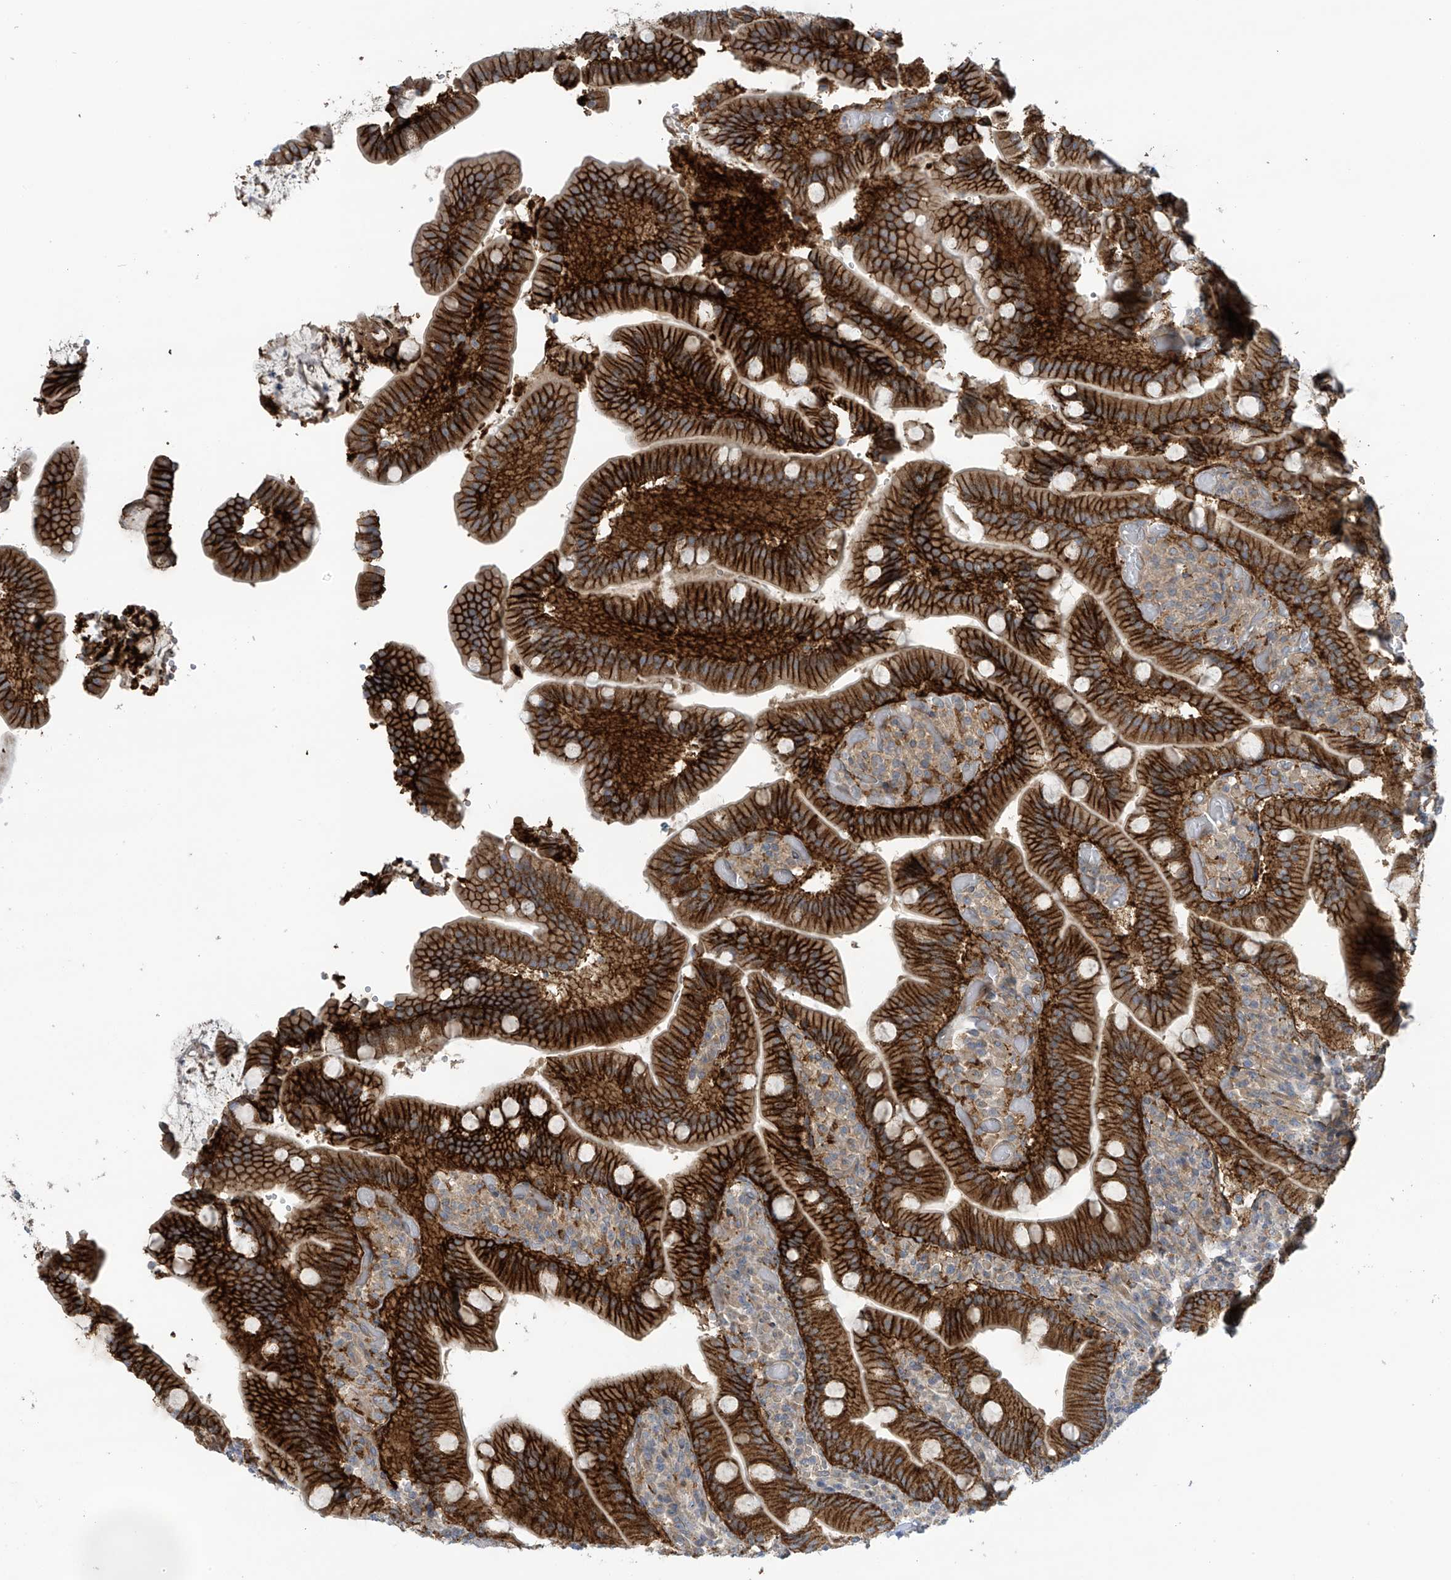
{"staining": {"intensity": "strong", "quantity": ">75%", "location": "cytoplasmic/membranous"}, "tissue": "duodenum", "cell_type": "Glandular cells", "image_type": "normal", "snomed": [{"axis": "morphology", "description": "Normal tissue, NOS"}, {"axis": "topography", "description": "Duodenum"}], "caption": "The photomicrograph reveals immunohistochemical staining of benign duodenum. There is strong cytoplasmic/membranous staining is seen in about >75% of glandular cells.", "gene": "FSD1L", "patient": {"sex": "female", "age": 62}}